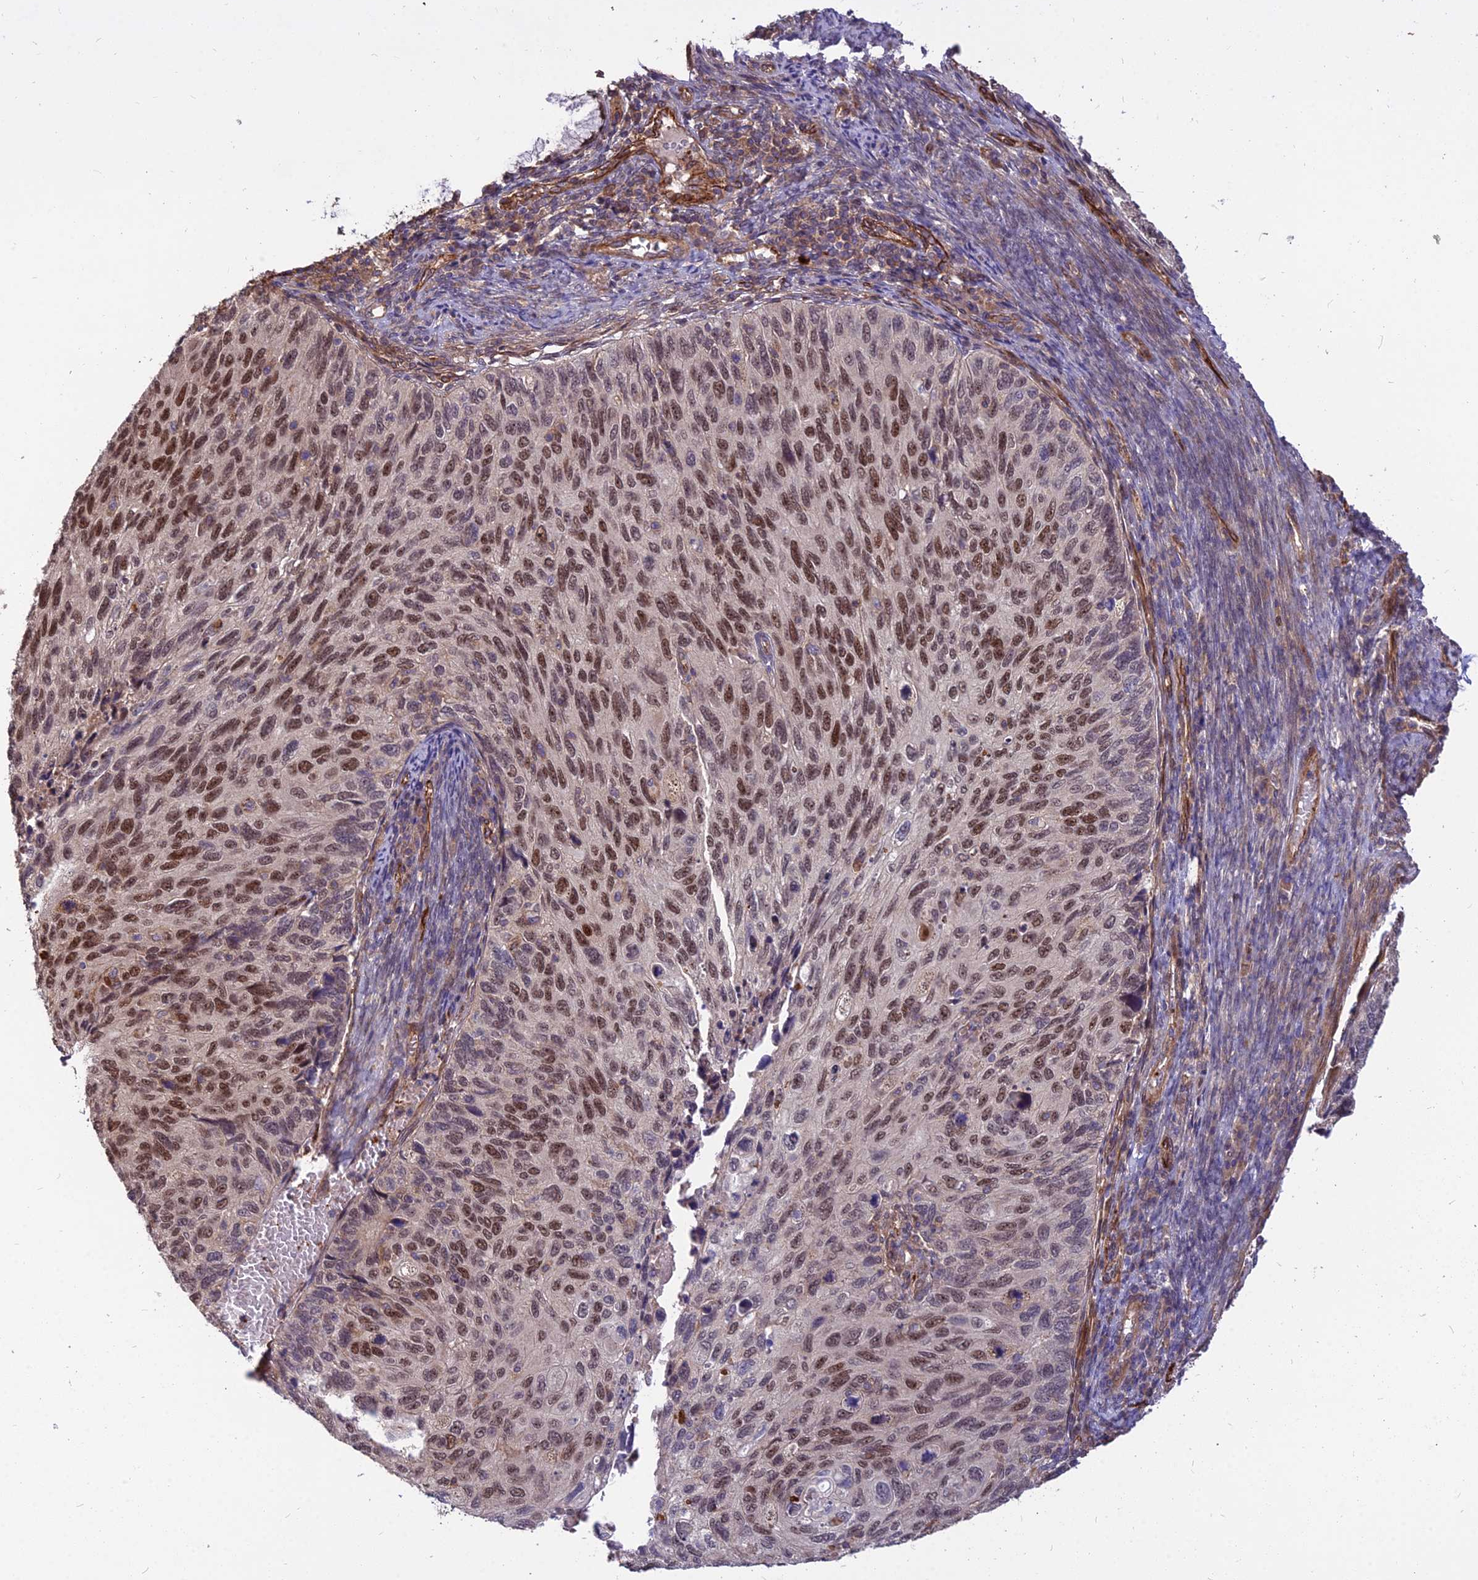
{"staining": {"intensity": "moderate", "quantity": ">75%", "location": "nuclear"}, "tissue": "cervical cancer", "cell_type": "Tumor cells", "image_type": "cancer", "snomed": [{"axis": "morphology", "description": "Squamous cell carcinoma, NOS"}, {"axis": "topography", "description": "Cervix"}], "caption": "The image demonstrates a brown stain indicating the presence of a protein in the nuclear of tumor cells in cervical cancer.", "gene": "TCEA3", "patient": {"sex": "female", "age": 70}}